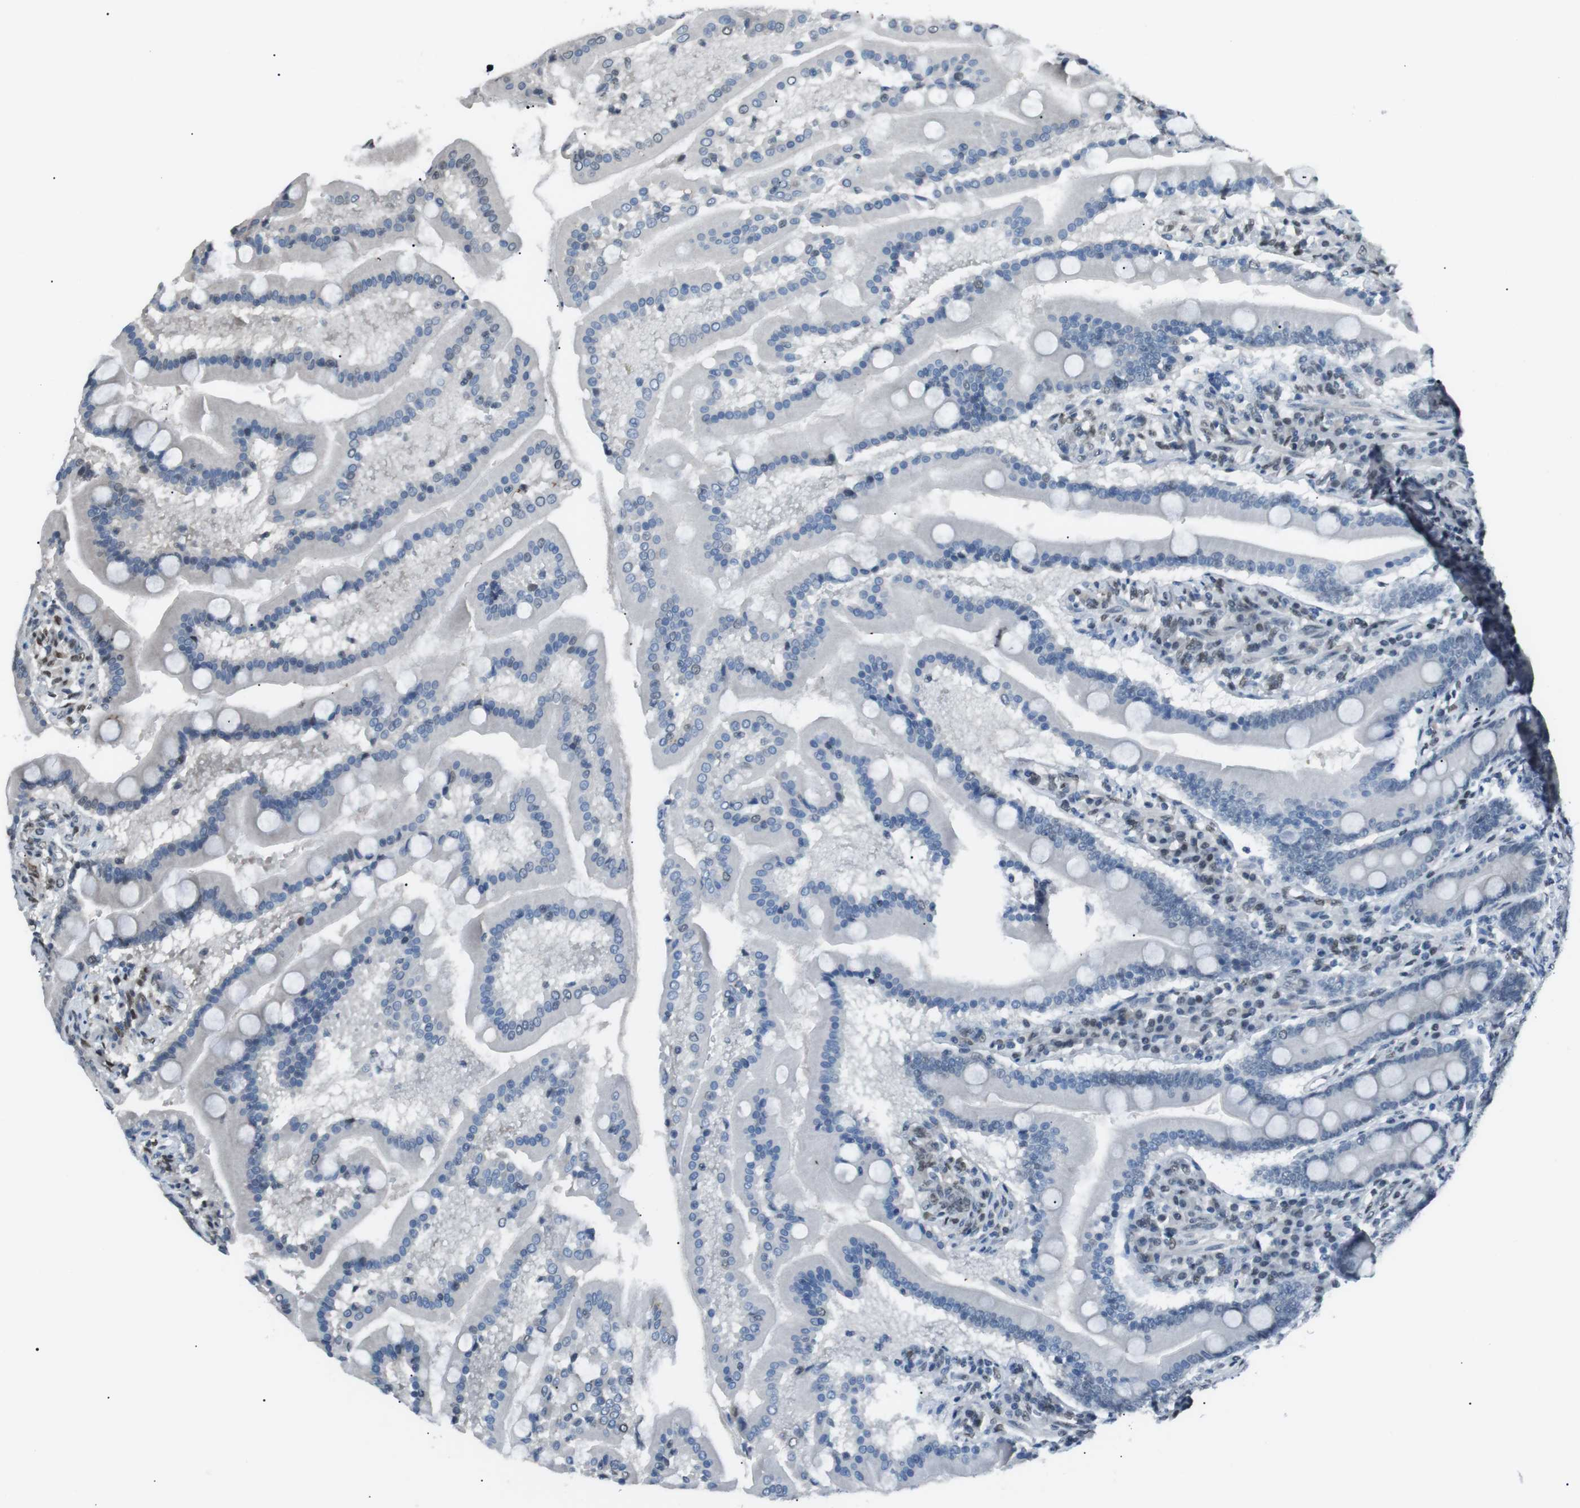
{"staining": {"intensity": "negative", "quantity": "none", "location": "none"}, "tissue": "duodenum", "cell_type": "Glandular cells", "image_type": "normal", "snomed": [{"axis": "morphology", "description": "Normal tissue, NOS"}, {"axis": "topography", "description": "Duodenum"}], "caption": "A high-resolution photomicrograph shows IHC staining of benign duodenum, which exhibits no significant positivity in glandular cells. Brightfield microscopy of immunohistochemistry stained with DAB (3,3'-diaminobenzidine) (brown) and hematoxylin (blue), captured at high magnification.", "gene": "SRPK2", "patient": {"sex": "male", "age": 50}}